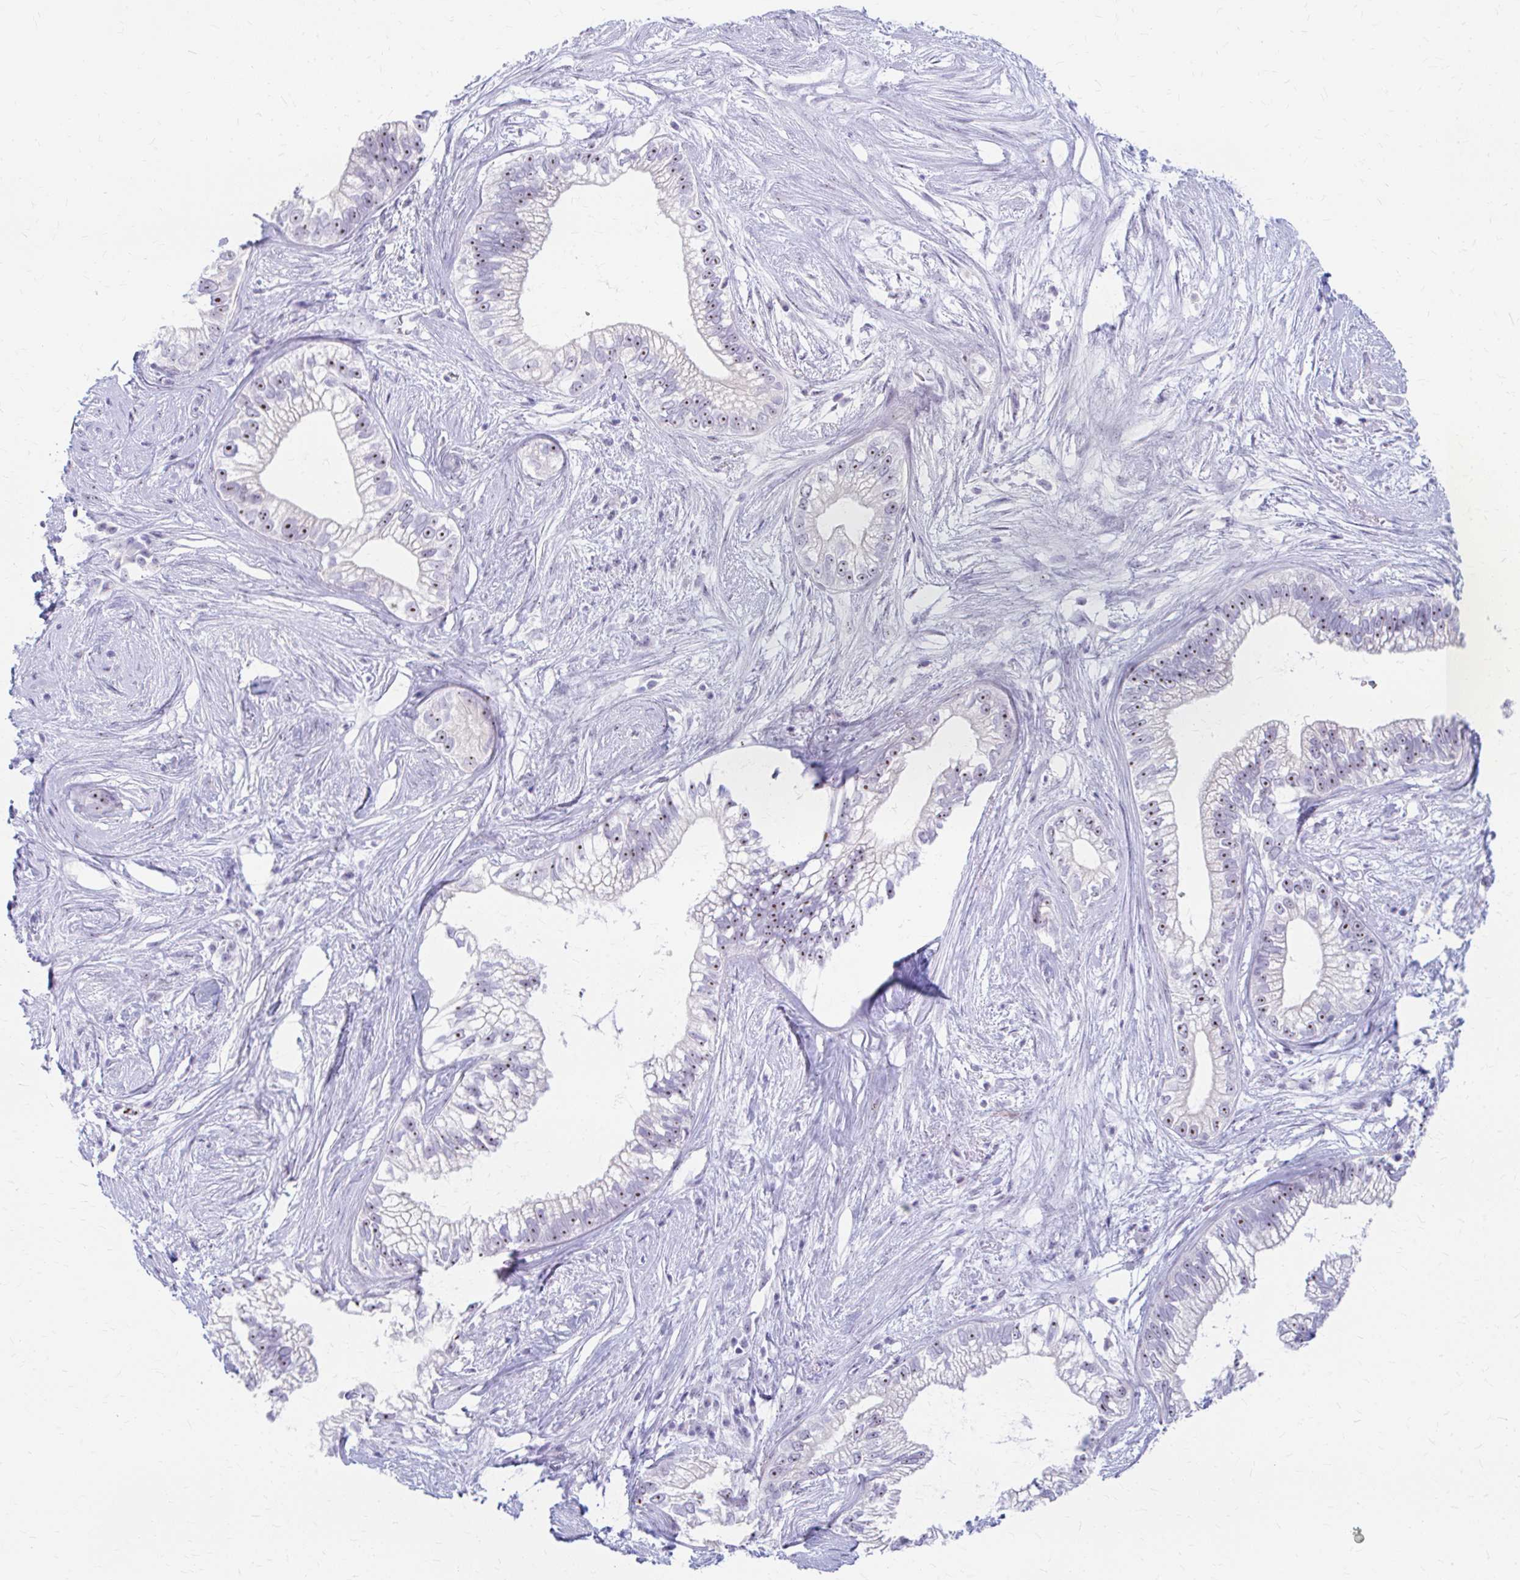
{"staining": {"intensity": "strong", "quantity": "25%-75%", "location": "nuclear"}, "tissue": "pancreatic cancer", "cell_type": "Tumor cells", "image_type": "cancer", "snomed": [{"axis": "morphology", "description": "Adenocarcinoma, NOS"}, {"axis": "topography", "description": "Pancreas"}], "caption": "Pancreatic cancer (adenocarcinoma) tissue displays strong nuclear expression in about 25%-75% of tumor cells, visualized by immunohistochemistry.", "gene": "FTSJ3", "patient": {"sex": "male", "age": 70}}